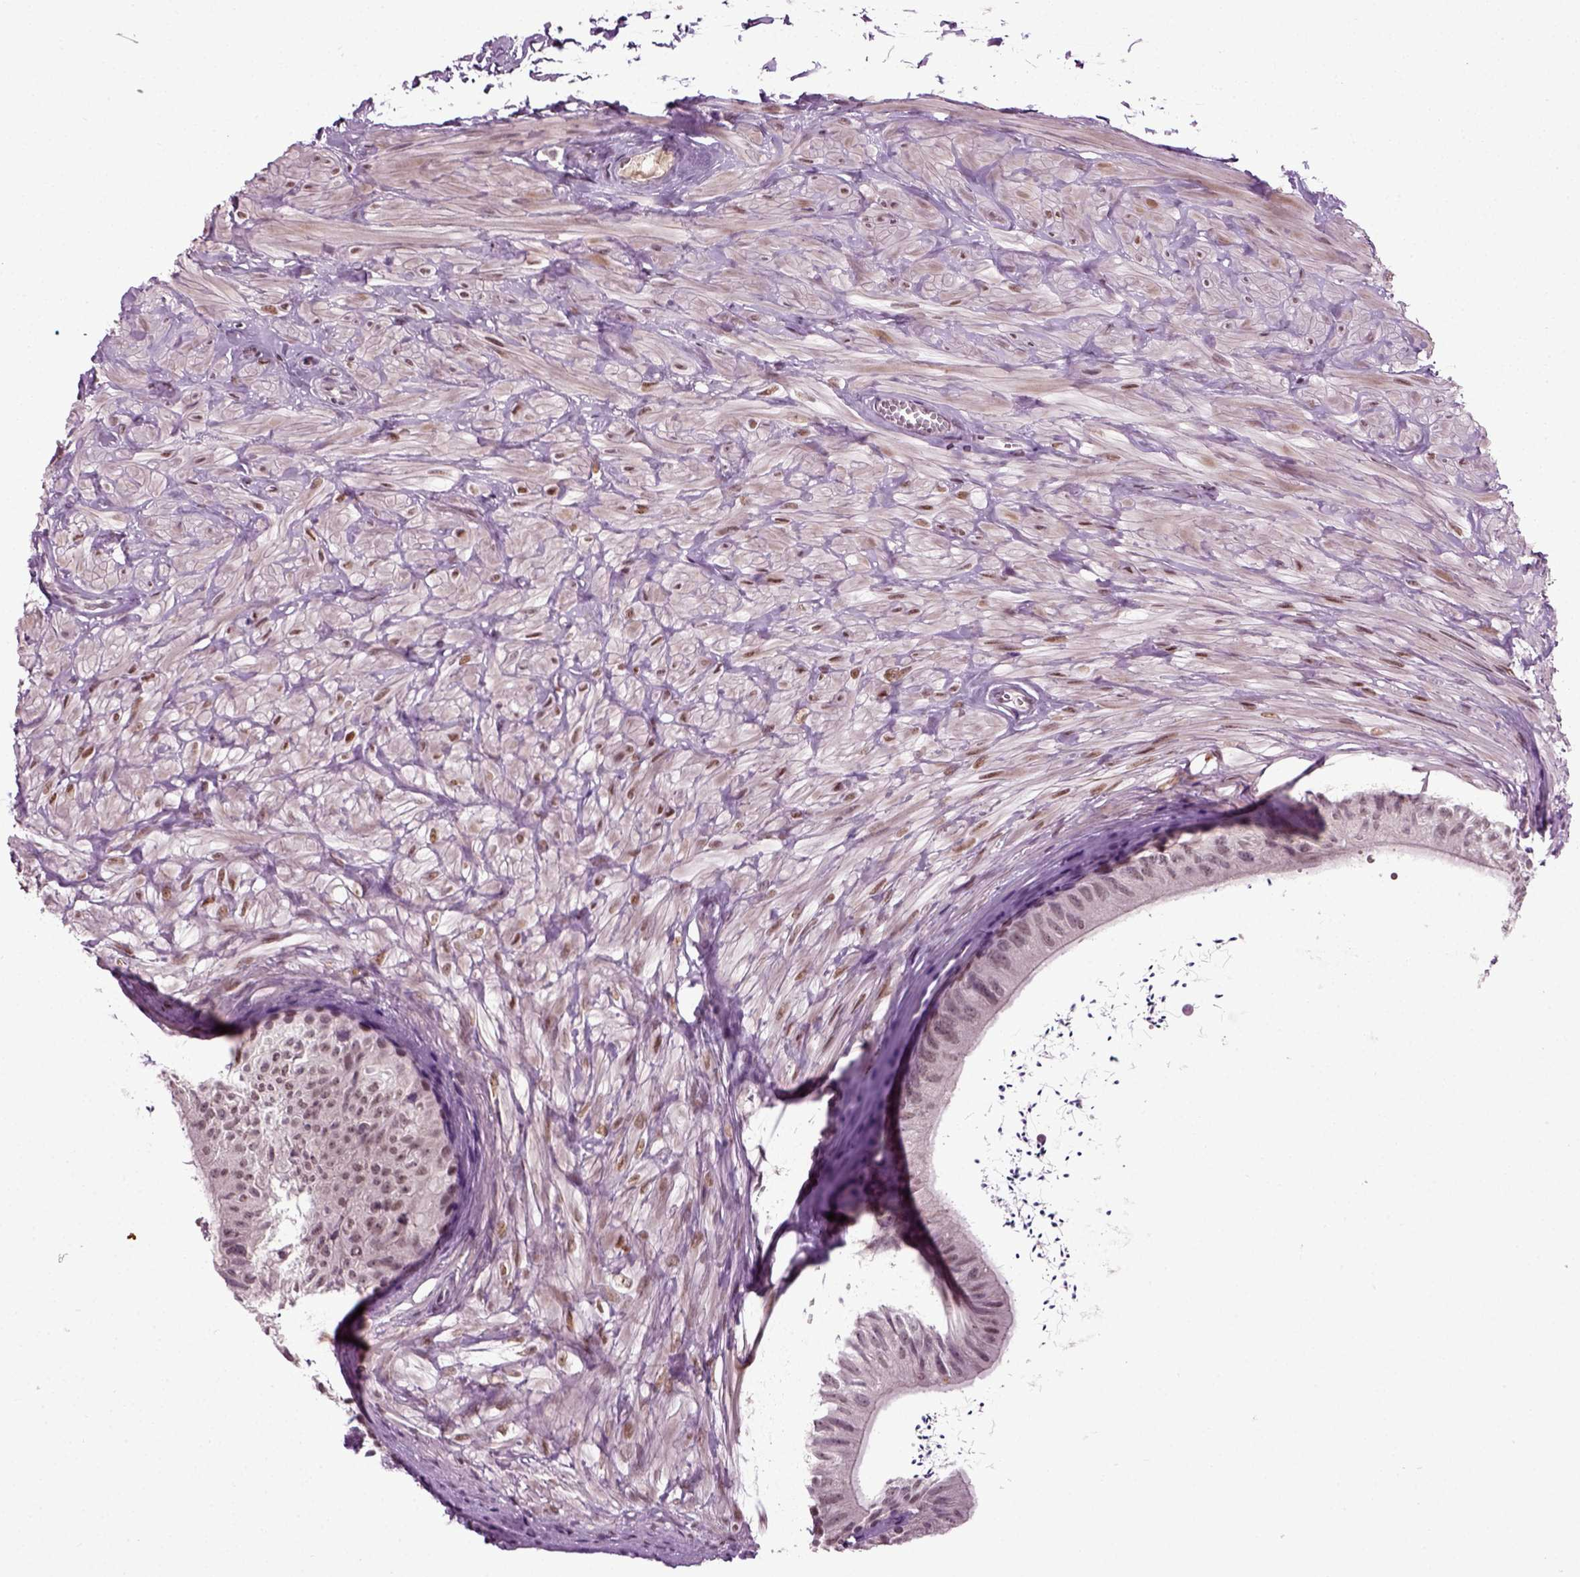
{"staining": {"intensity": "moderate", "quantity": "<25%", "location": "nuclear"}, "tissue": "epididymis", "cell_type": "Glandular cells", "image_type": "normal", "snomed": [{"axis": "morphology", "description": "Normal tissue, NOS"}, {"axis": "topography", "description": "Epididymis"}], "caption": "This histopathology image shows immunohistochemistry staining of normal epididymis, with low moderate nuclear staining in approximately <25% of glandular cells.", "gene": "RCOR3", "patient": {"sex": "male", "age": 32}}